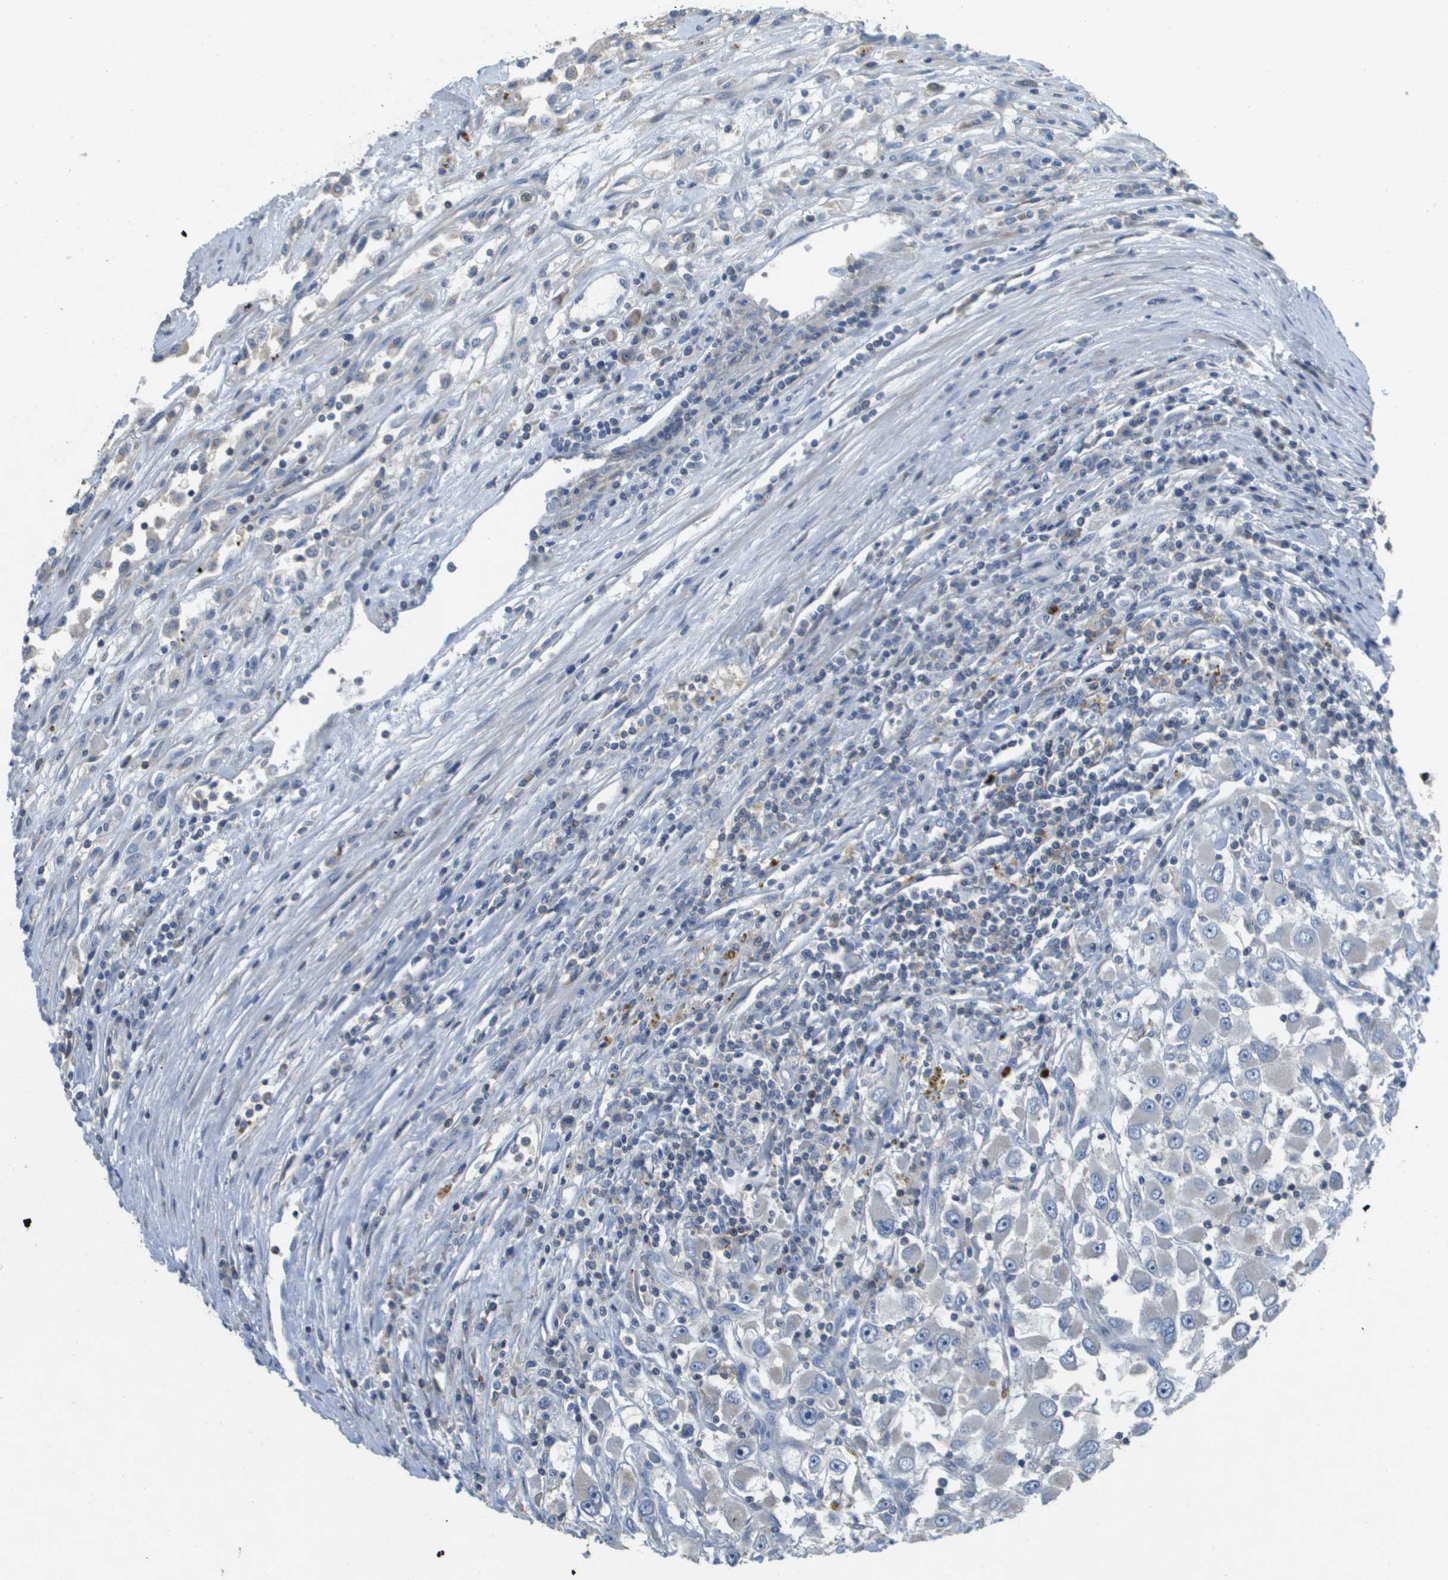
{"staining": {"intensity": "negative", "quantity": "none", "location": "none"}, "tissue": "renal cancer", "cell_type": "Tumor cells", "image_type": "cancer", "snomed": [{"axis": "morphology", "description": "Adenocarcinoma, NOS"}, {"axis": "topography", "description": "Kidney"}], "caption": "This is a photomicrograph of immunohistochemistry staining of renal cancer, which shows no positivity in tumor cells.", "gene": "SCN4B", "patient": {"sex": "female", "age": 52}}